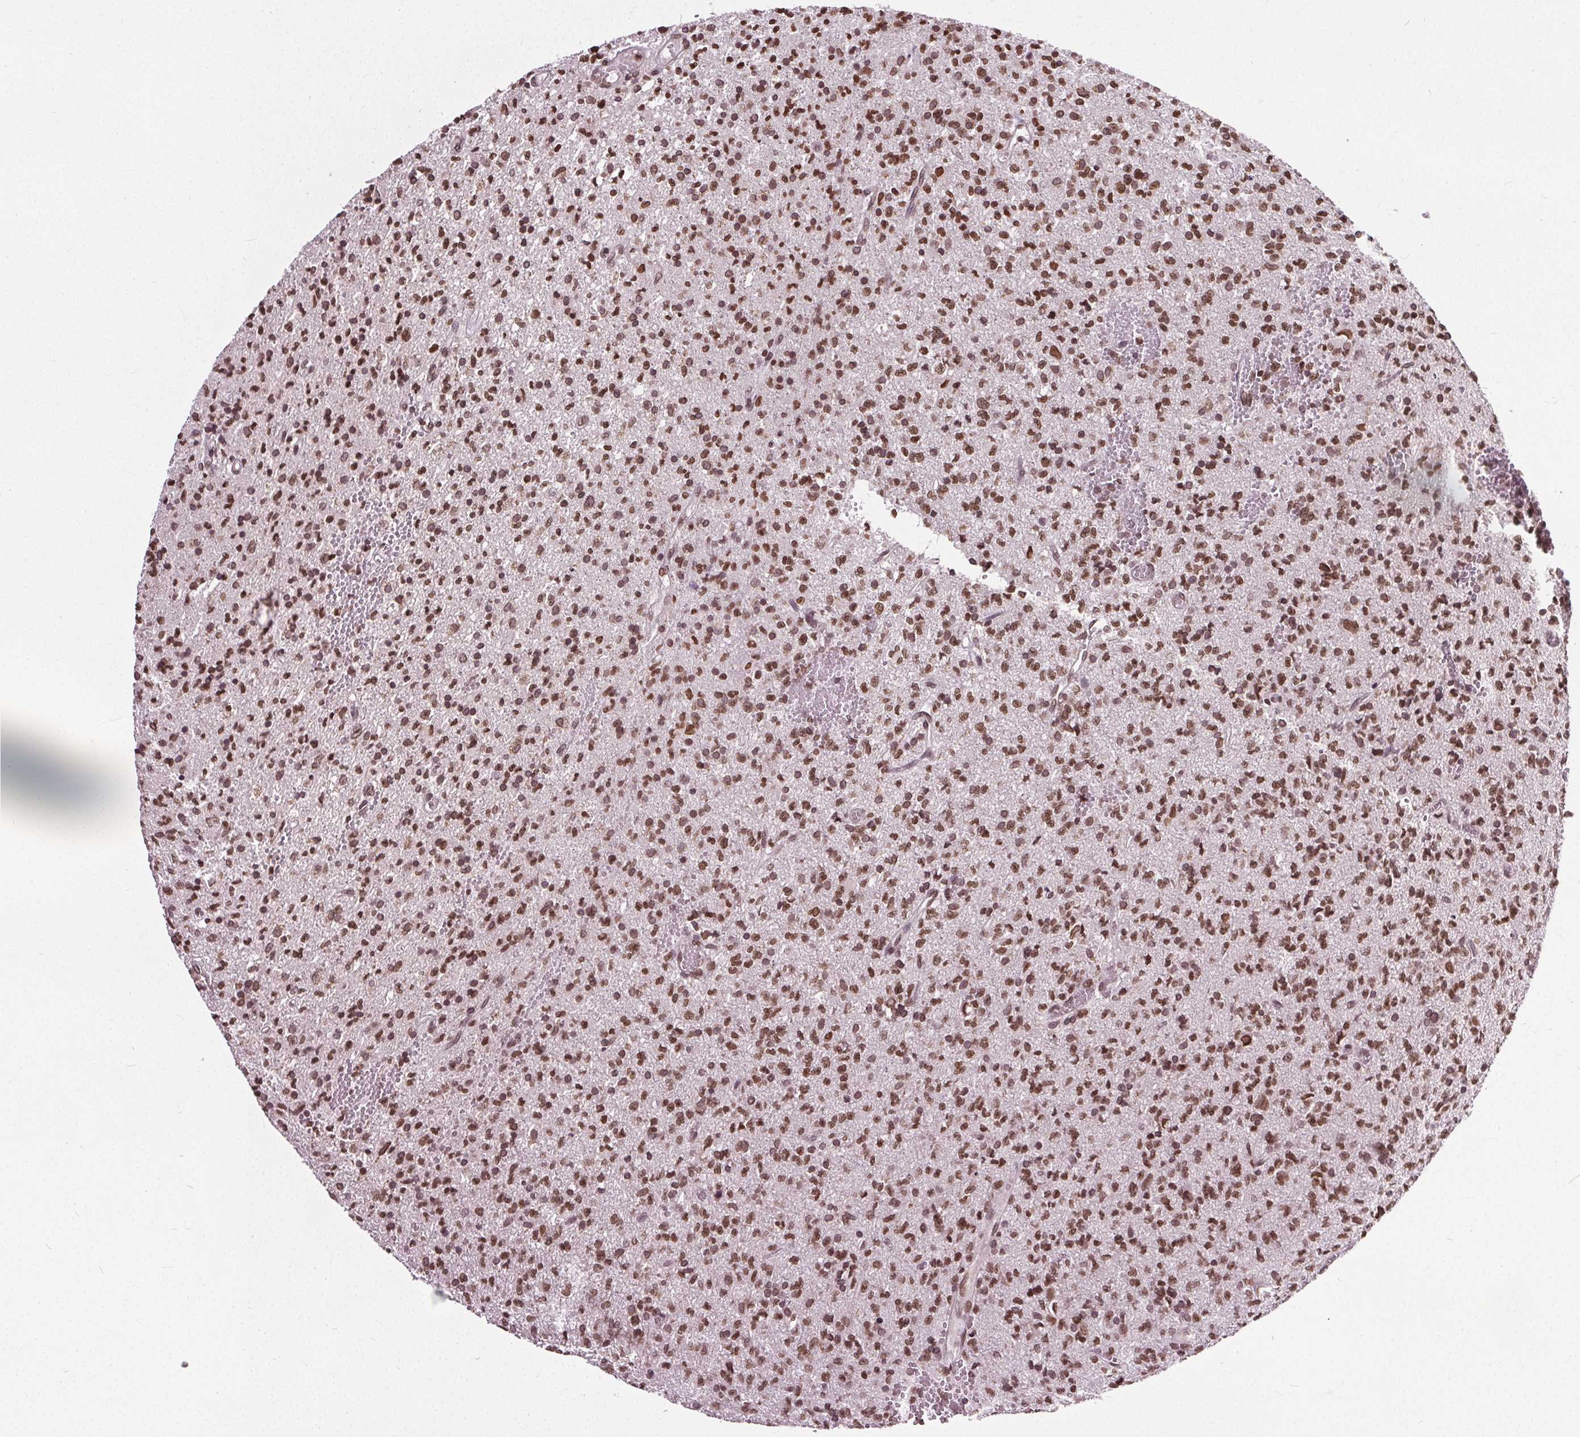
{"staining": {"intensity": "moderate", "quantity": ">75%", "location": "nuclear"}, "tissue": "glioma", "cell_type": "Tumor cells", "image_type": "cancer", "snomed": [{"axis": "morphology", "description": "Glioma, malignant, Low grade"}, {"axis": "topography", "description": "Brain"}], "caption": "An IHC micrograph of neoplastic tissue is shown. Protein staining in brown shows moderate nuclear positivity in low-grade glioma (malignant) within tumor cells.", "gene": "TTC39C", "patient": {"sex": "male", "age": 64}}